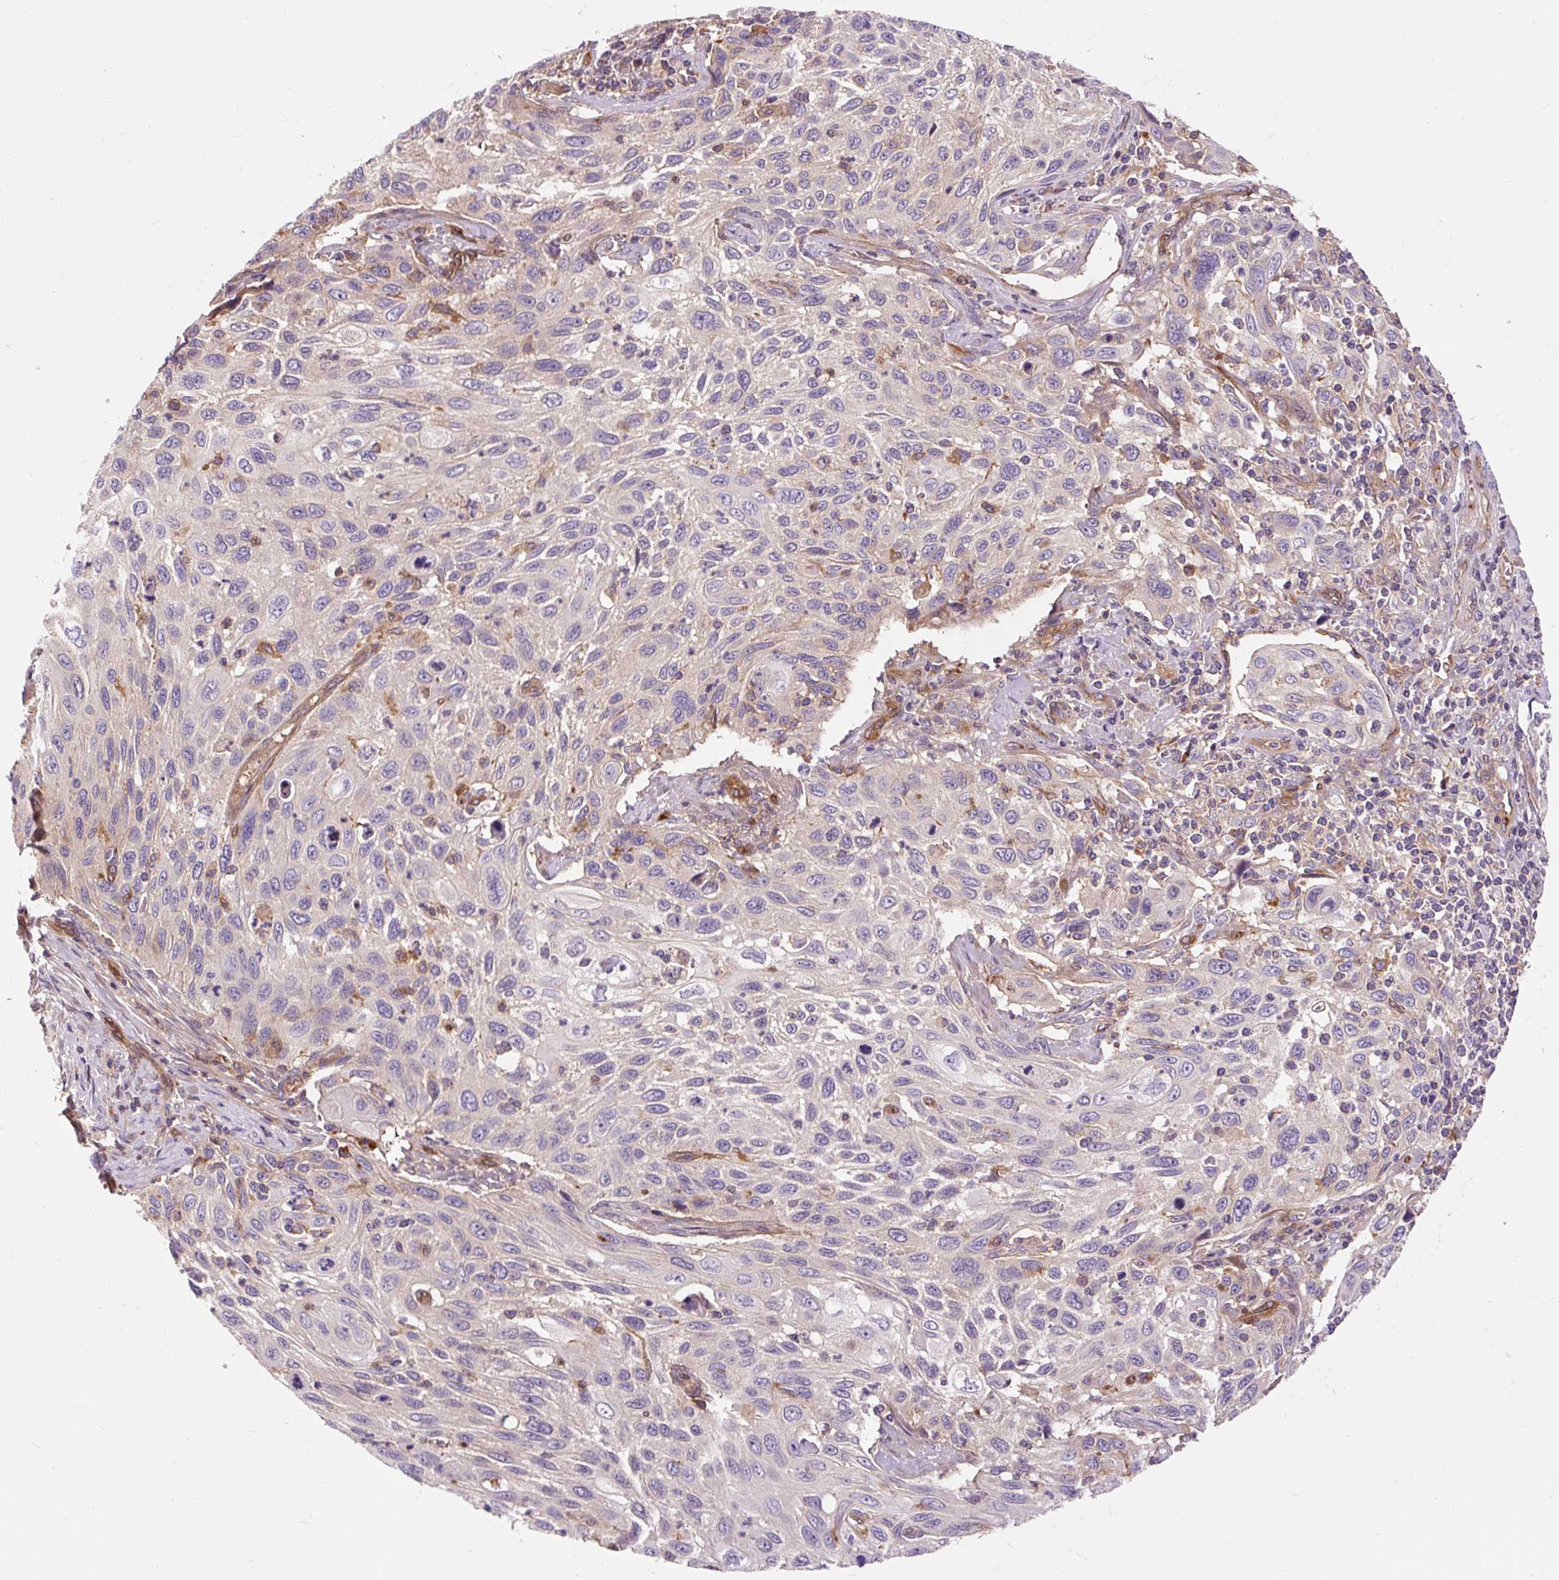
{"staining": {"intensity": "weak", "quantity": "<25%", "location": "cytoplasmic/membranous"}, "tissue": "cervical cancer", "cell_type": "Tumor cells", "image_type": "cancer", "snomed": [{"axis": "morphology", "description": "Squamous cell carcinoma, NOS"}, {"axis": "topography", "description": "Cervix"}], "caption": "Immunohistochemical staining of human squamous cell carcinoma (cervical) displays no significant expression in tumor cells.", "gene": "PCDHGB3", "patient": {"sex": "female", "age": 70}}